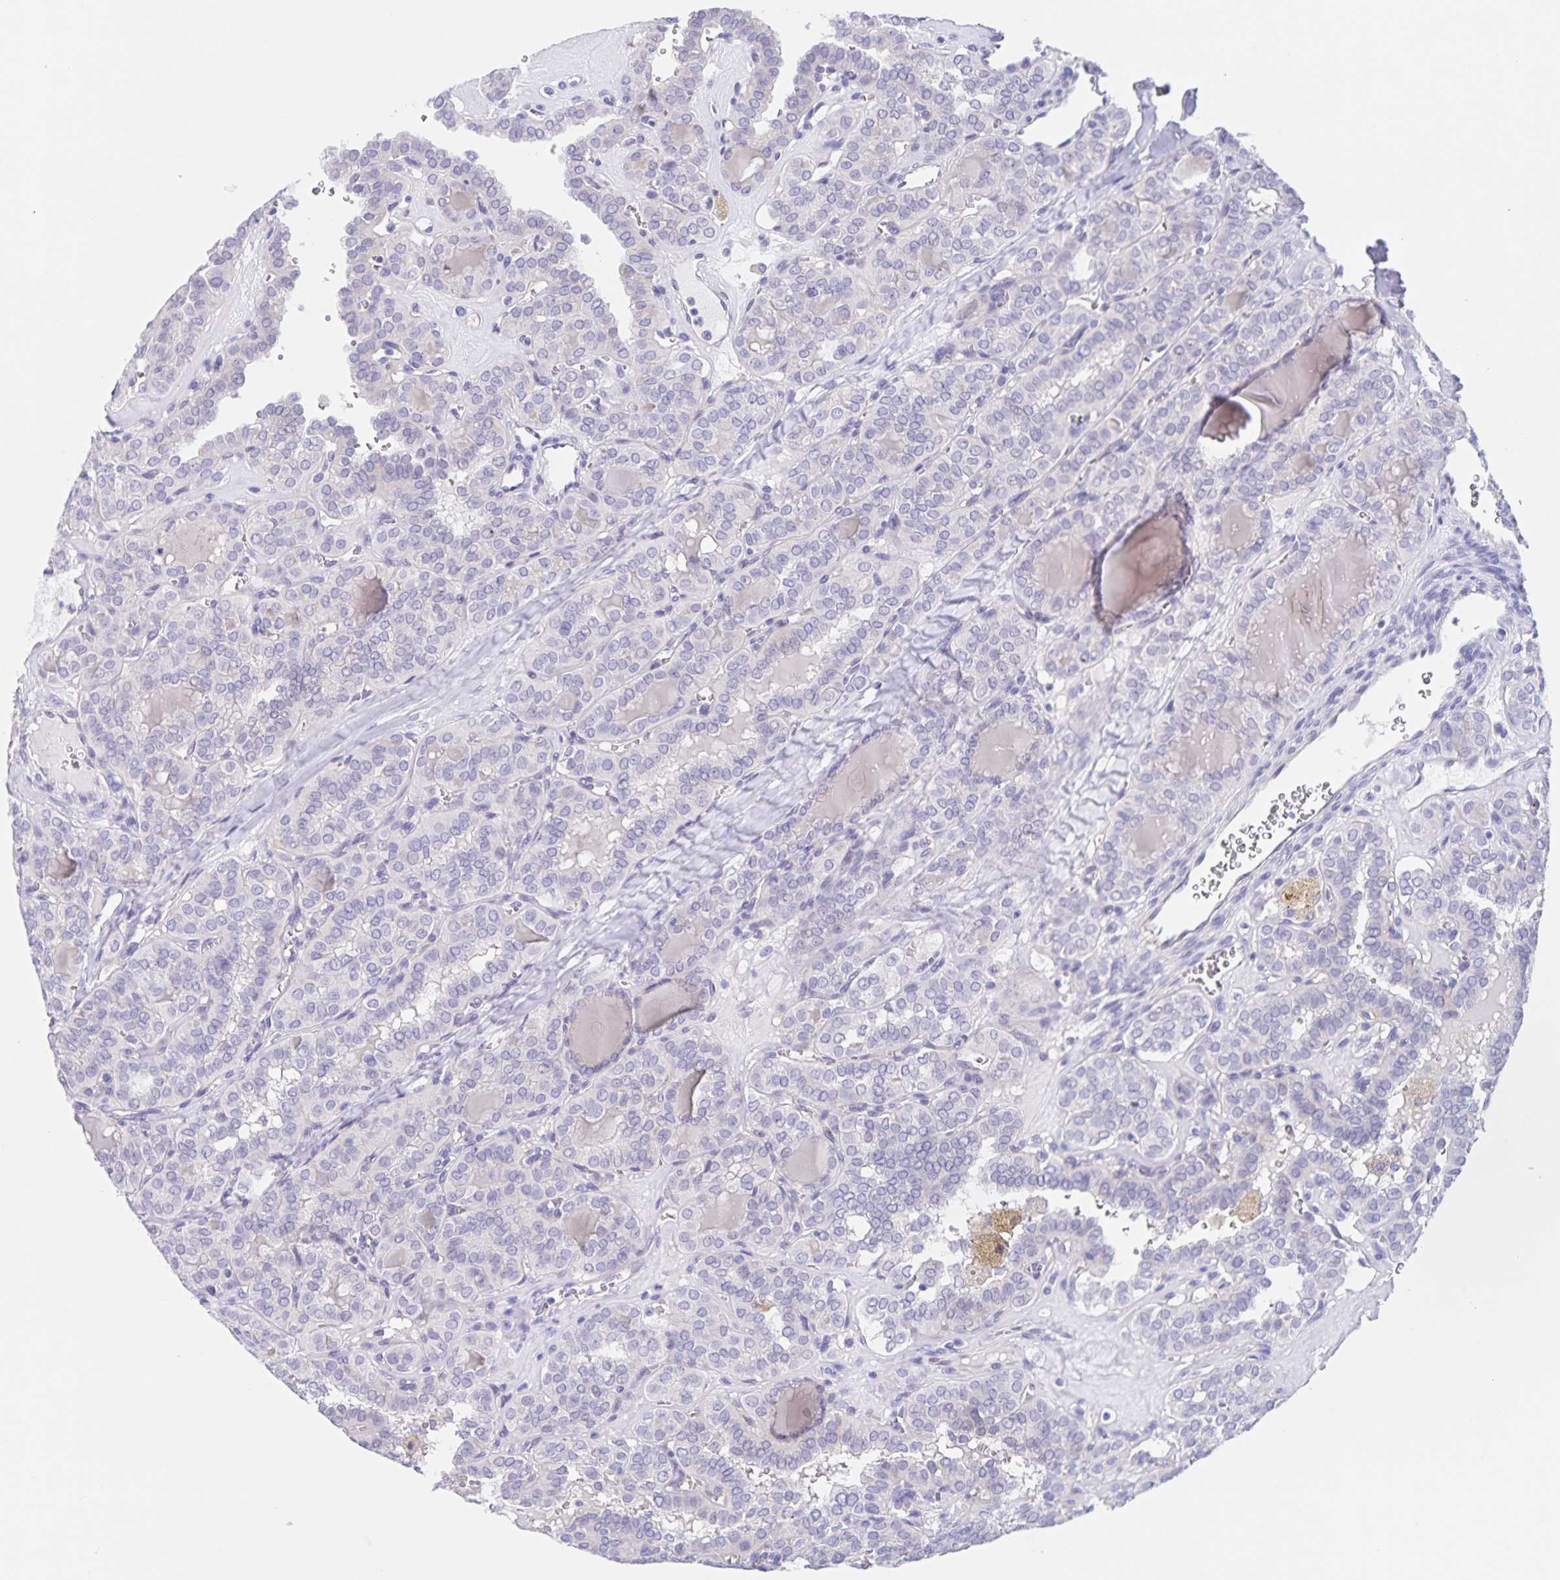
{"staining": {"intensity": "negative", "quantity": "none", "location": "none"}, "tissue": "thyroid cancer", "cell_type": "Tumor cells", "image_type": "cancer", "snomed": [{"axis": "morphology", "description": "Papillary adenocarcinoma, NOS"}, {"axis": "topography", "description": "Thyroid gland"}], "caption": "Immunohistochemistry (IHC) photomicrograph of neoplastic tissue: human papillary adenocarcinoma (thyroid) stained with DAB displays no significant protein positivity in tumor cells.", "gene": "DMGDH", "patient": {"sex": "female", "age": 41}}